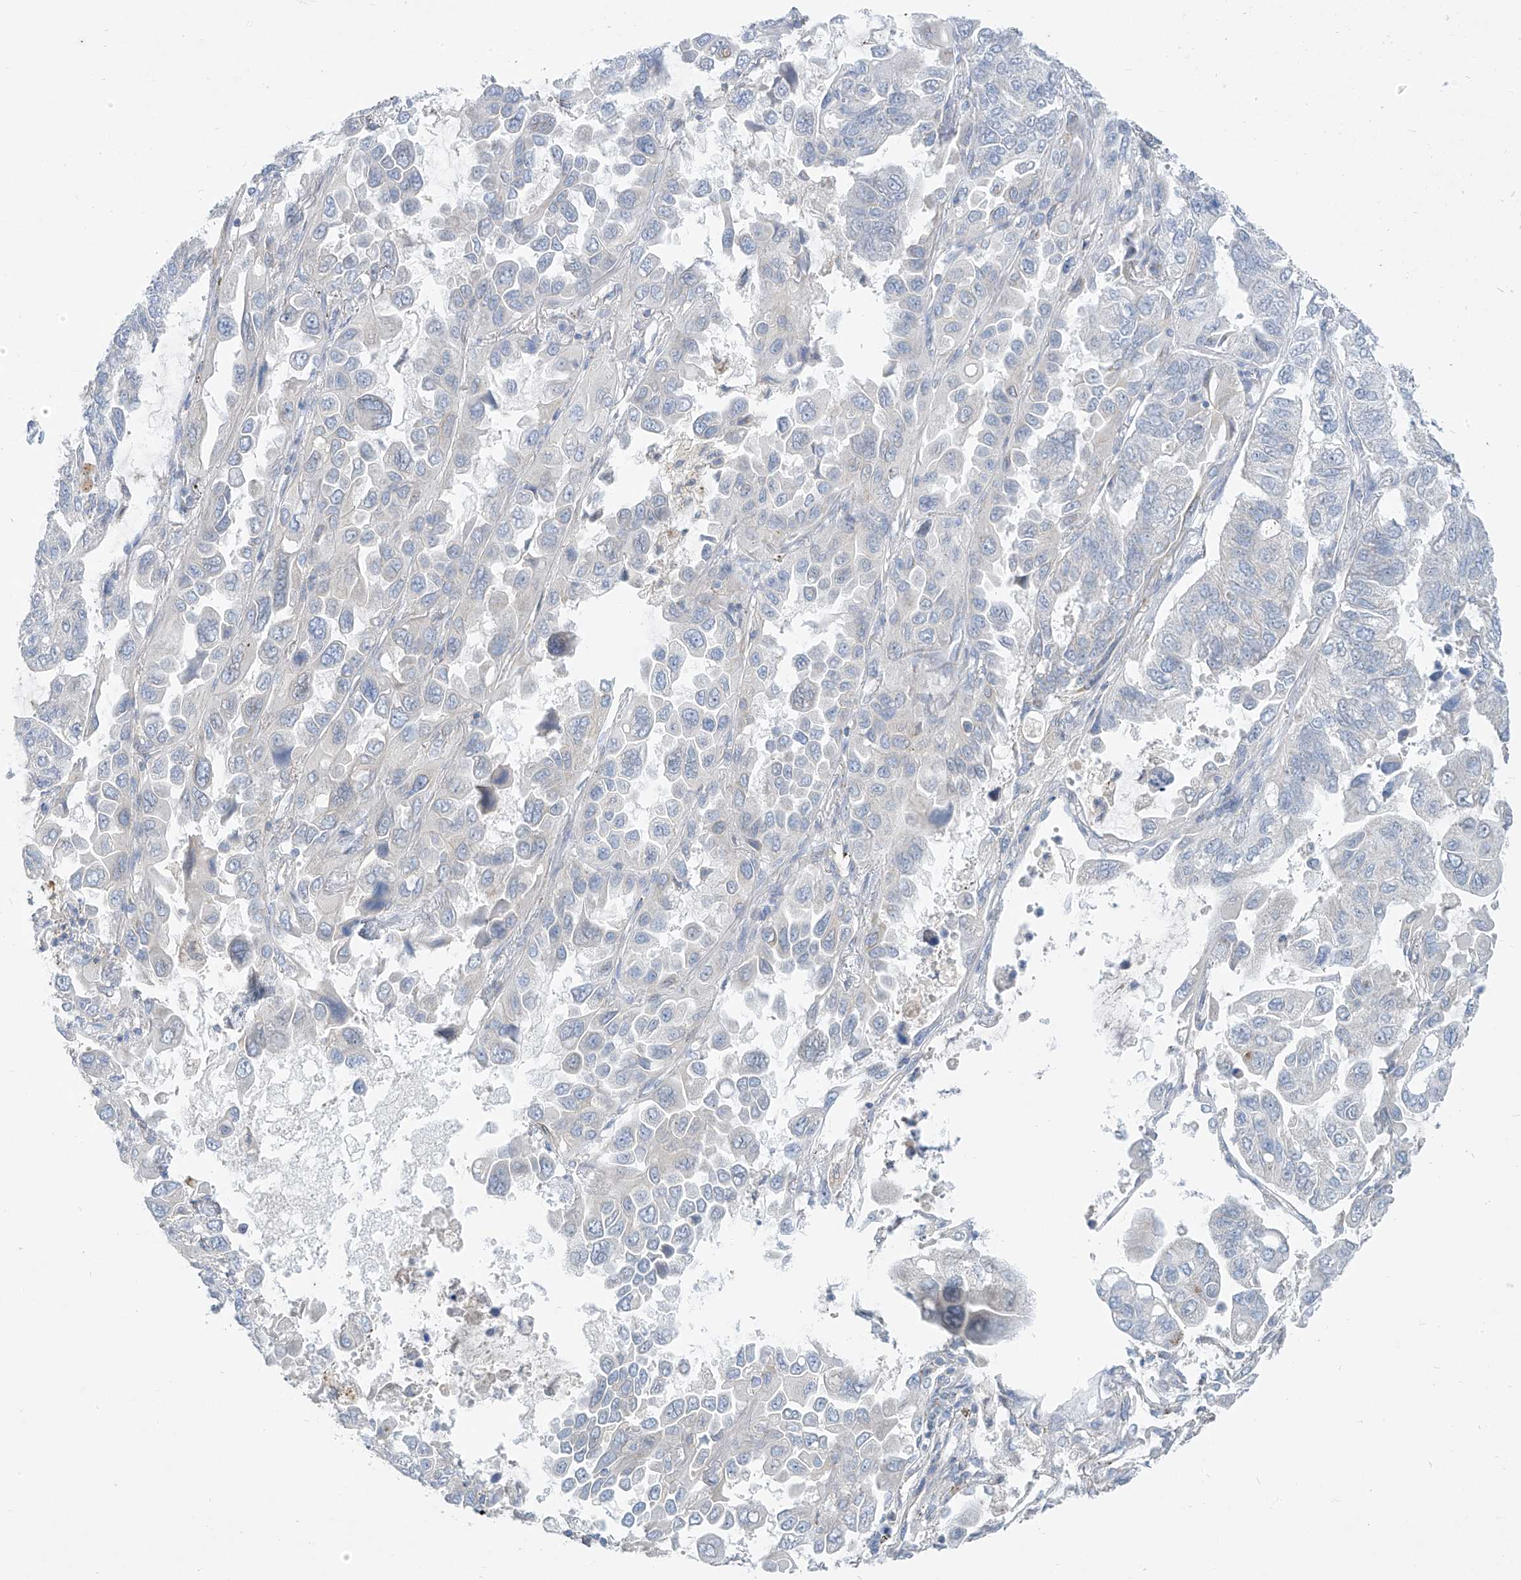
{"staining": {"intensity": "negative", "quantity": "none", "location": "none"}, "tissue": "lung cancer", "cell_type": "Tumor cells", "image_type": "cancer", "snomed": [{"axis": "morphology", "description": "Adenocarcinoma, NOS"}, {"axis": "topography", "description": "Lung"}], "caption": "The photomicrograph exhibits no staining of tumor cells in adenocarcinoma (lung).", "gene": "KRTAP25-1", "patient": {"sex": "male", "age": 64}}